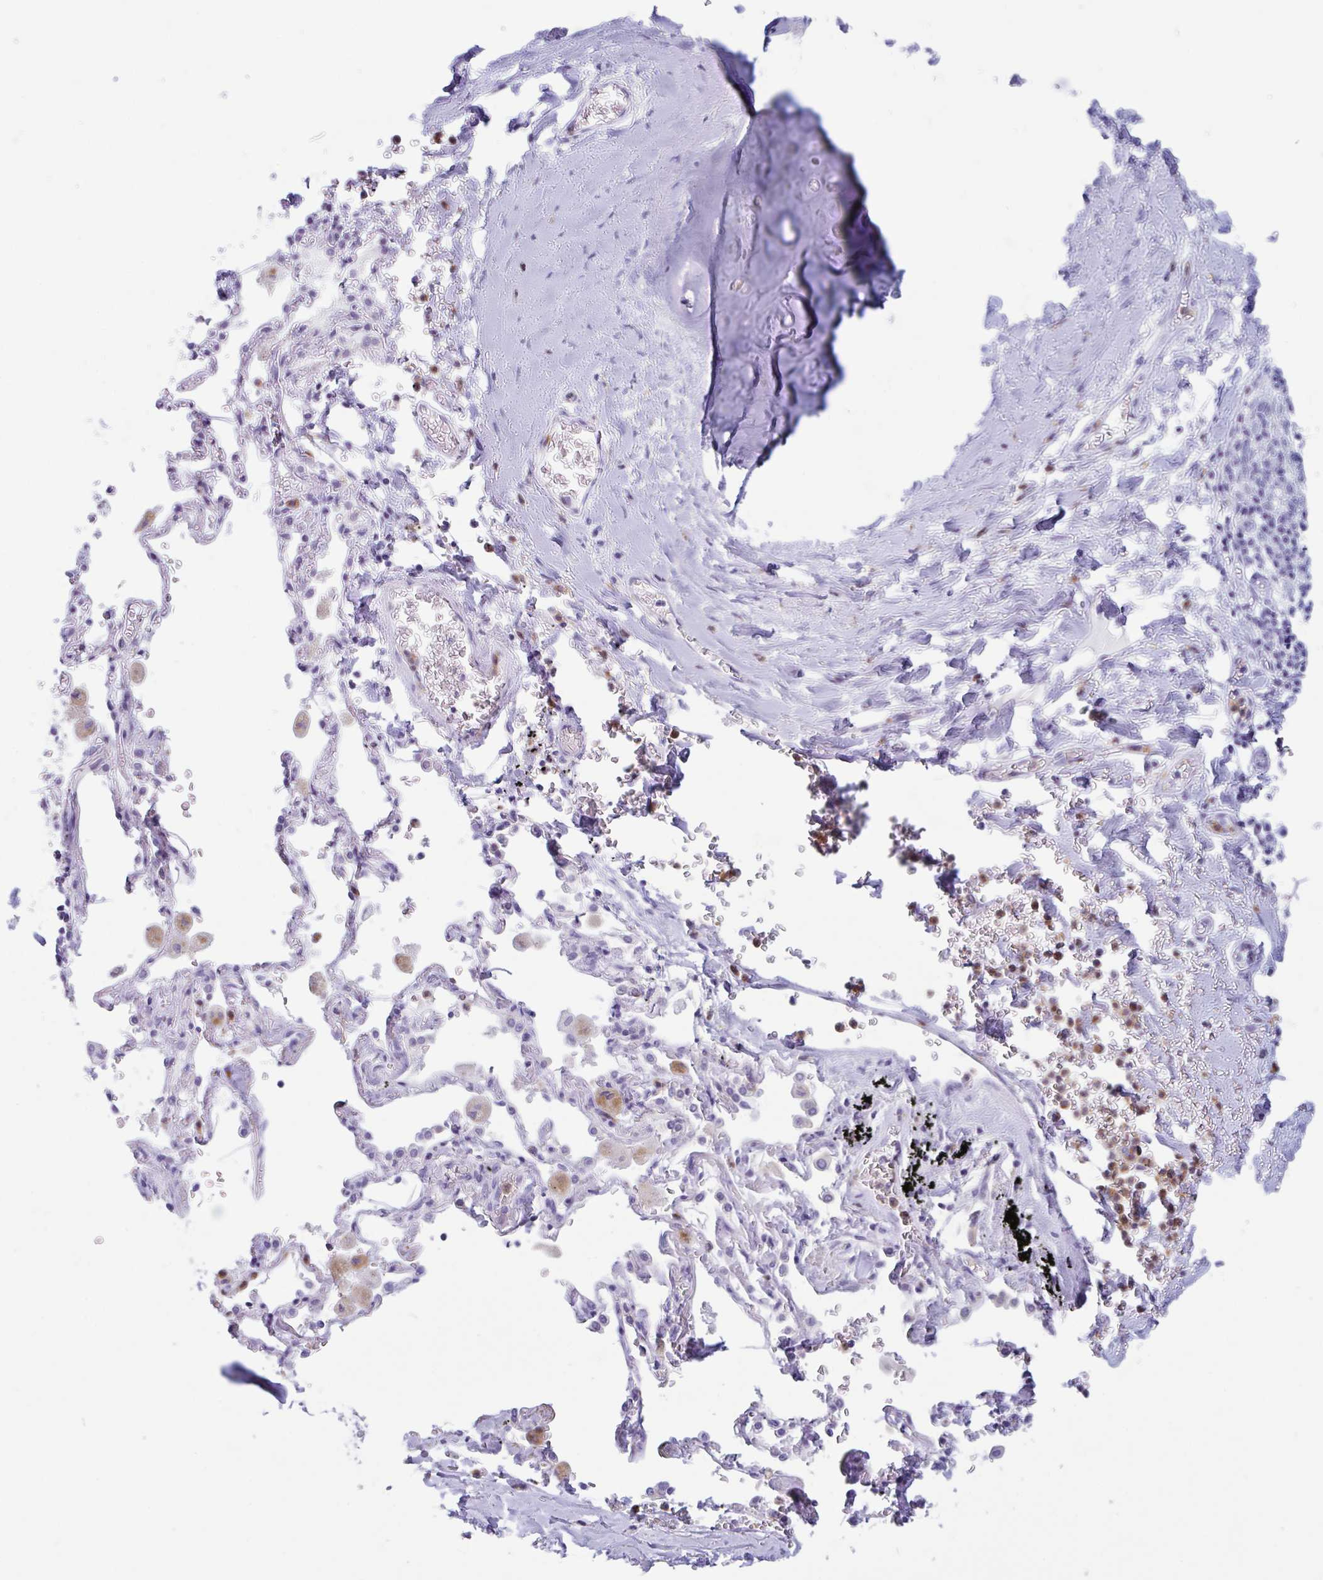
{"staining": {"intensity": "negative", "quantity": "none", "location": "none"}, "tissue": "adipose tissue", "cell_type": "Adipocytes", "image_type": "normal", "snomed": [{"axis": "morphology", "description": "Normal tissue, NOS"}, {"axis": "morphology", "description": "Degeneration, NOS"}, {"axis": "topography", "description": "Cartilage tissue"}, {"axis": "topography", "description": "Lung"}], "caption": "Human adipose tissue stained for a protein using IHC demonstrates no expression in adipocytes.", "gene": "DTWD2", "patient": {"sex": "female", "age": 61}}